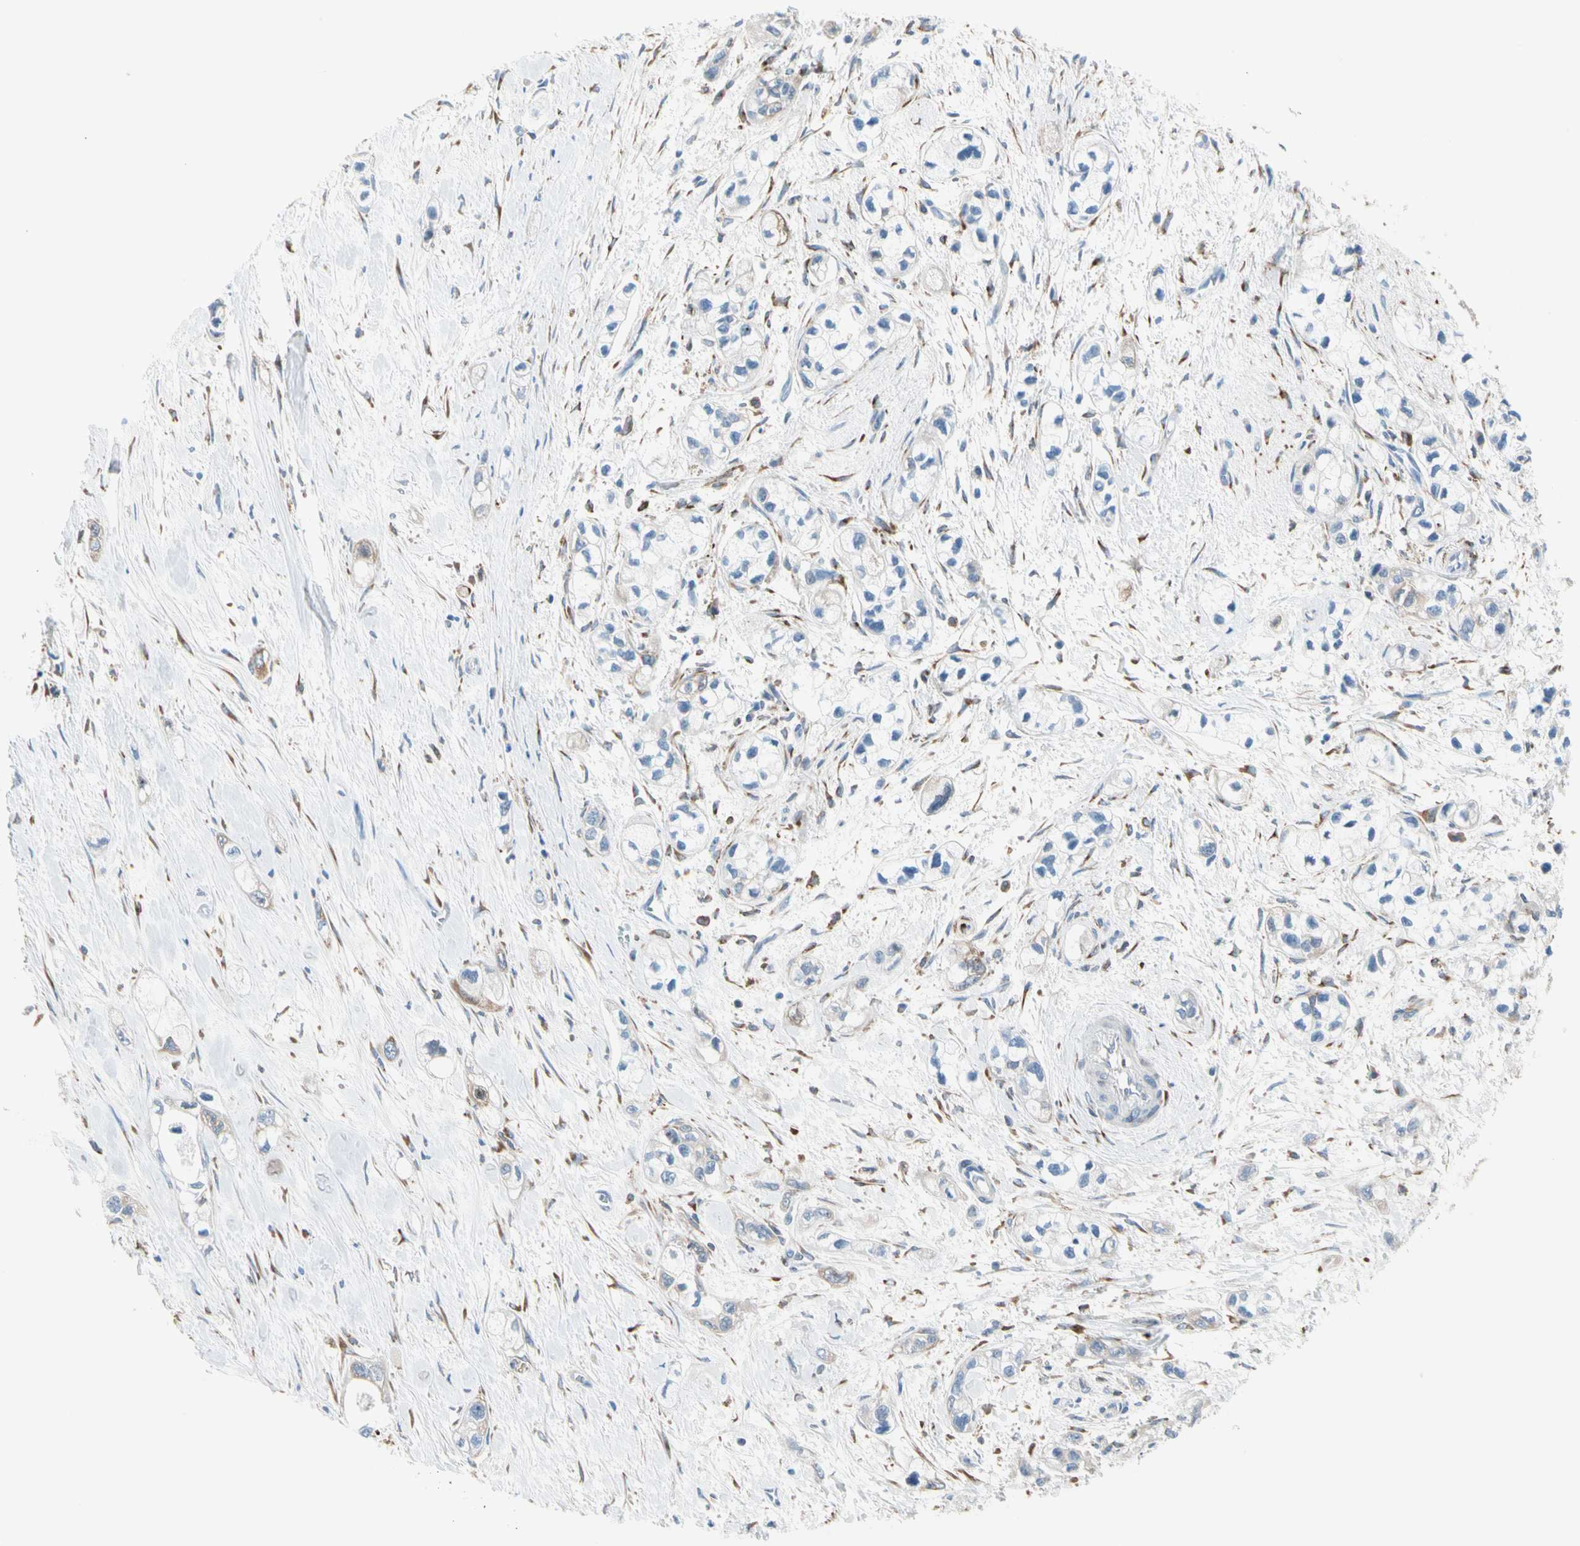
{"staining": {"intensity": "weak", "quantity": "<25%", "location": "cytoplasmic/membranous"}, "tissue": "pancreatic cancer", "cell_type": "Tumor cells", "image_type": "cancer", "snomed": [{"axis": "morphology", "description": "Adenocarcinoma, NOS"}, {"axis": "topography", "description": "Pancreas"}], "caption": "This is a histopathology image of immunohistochemistry (IHC) staining of adenocarcinoma (pancreatic), which shows no staining in tumor cells.", "gene": "LRPAP1", "patient": {"sex": "male", "age": 74}}